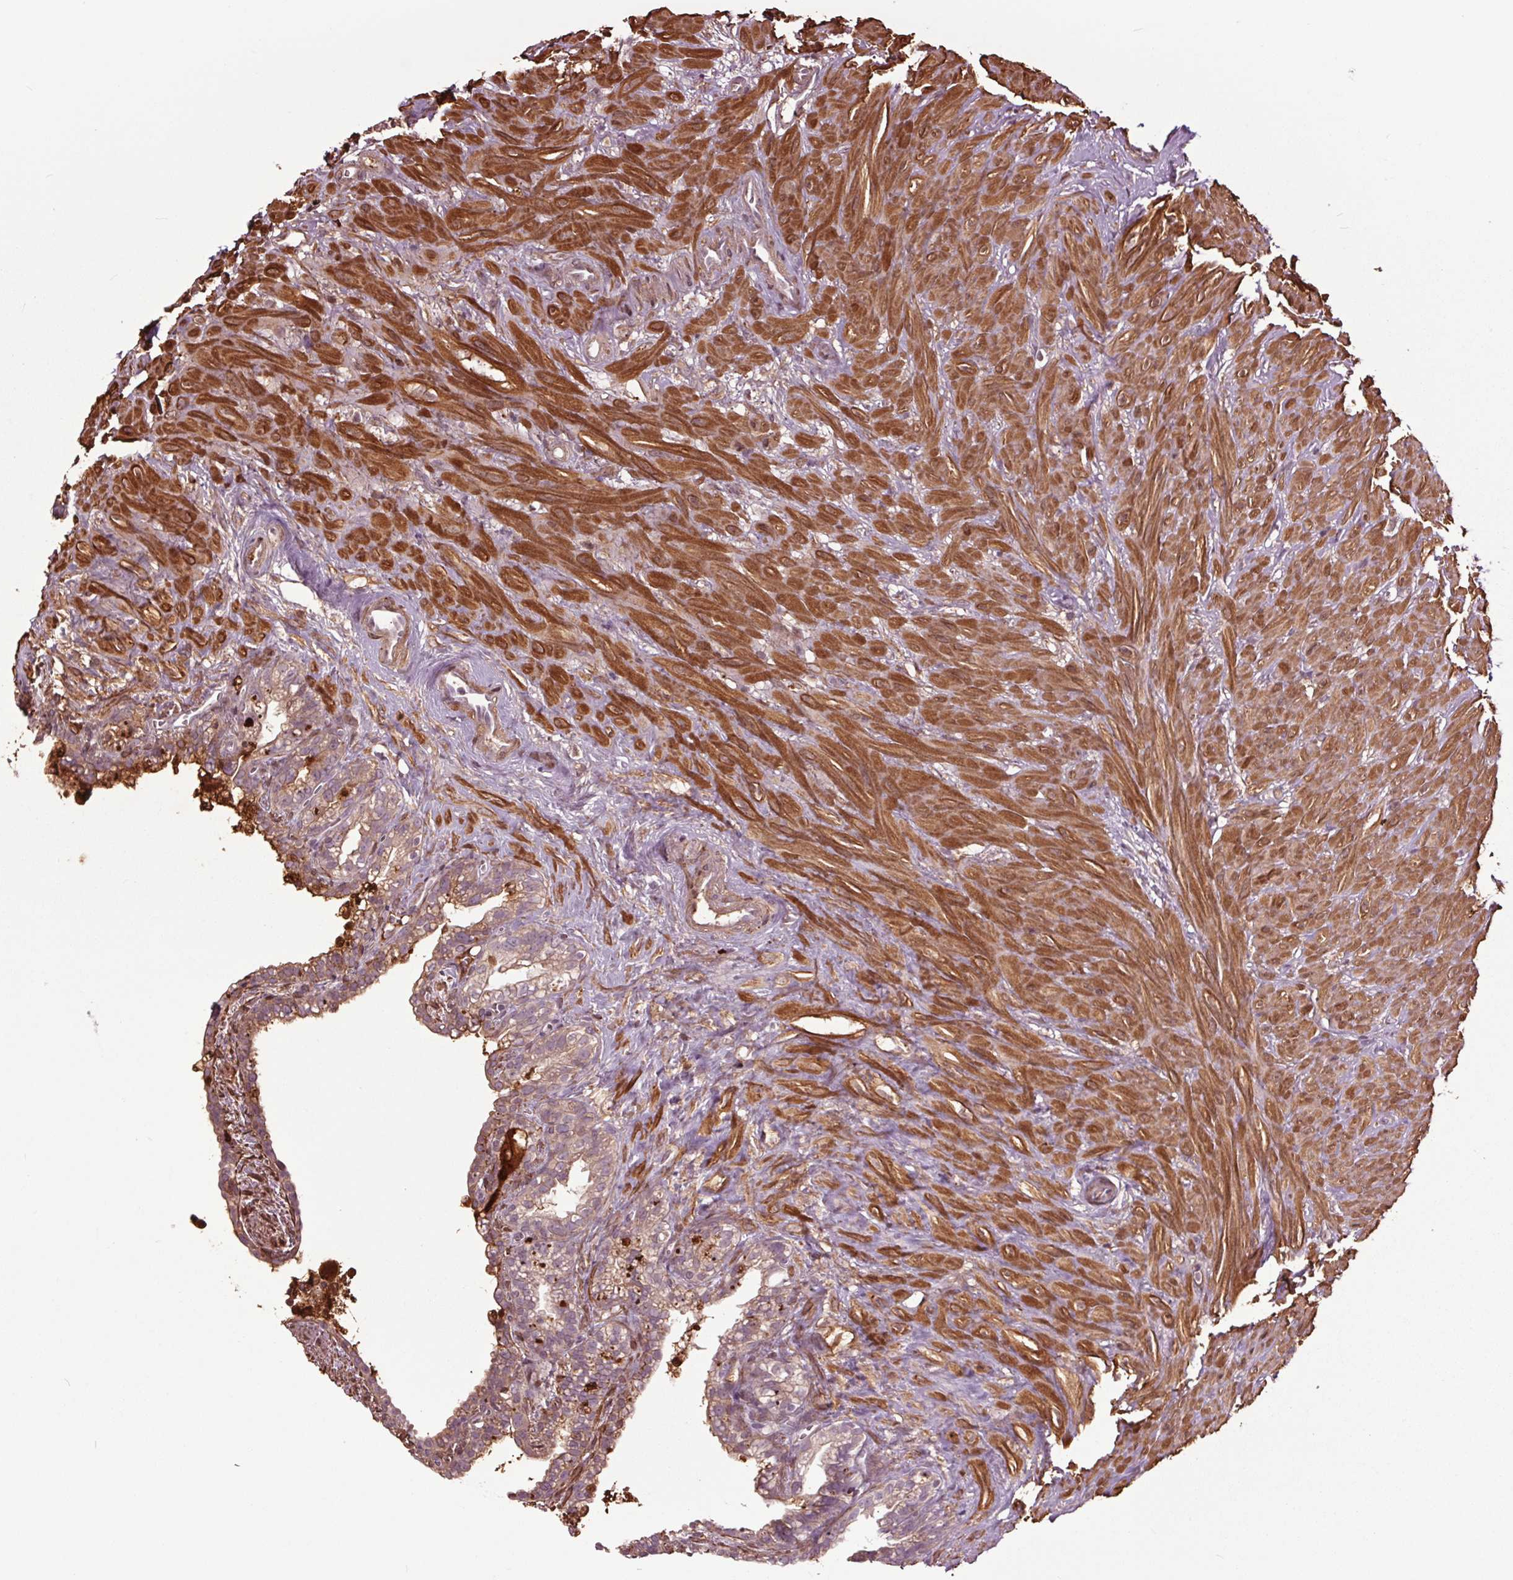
{"staining": {"intensity": "moderate", "quantity": "<25%", "location": "cytoplasmic/membranous"}, "tissue": "seminal vesicle", "cell_type": "Glandular cells", "image_type": "normal", "snomed": [{"axis": "morphology", "description": "Normal tissue, NOS"}, {"axis": "morphology", "description": "Urothelial carcinoma, NOS"}, {"axis": "topography", "description": "Urinary bladder"}, {"axis": "topography", "description": "Seminal veicle"}], "caption": "Immunohistochemical staining of normal seminal vesicle demonstrates <25% levels of moderate cytoplasmic/membranous protein staining in approximately <25% of glandular cells.", "gene": "HAUS5", "patient": {"sex": "male", "age": 76}}